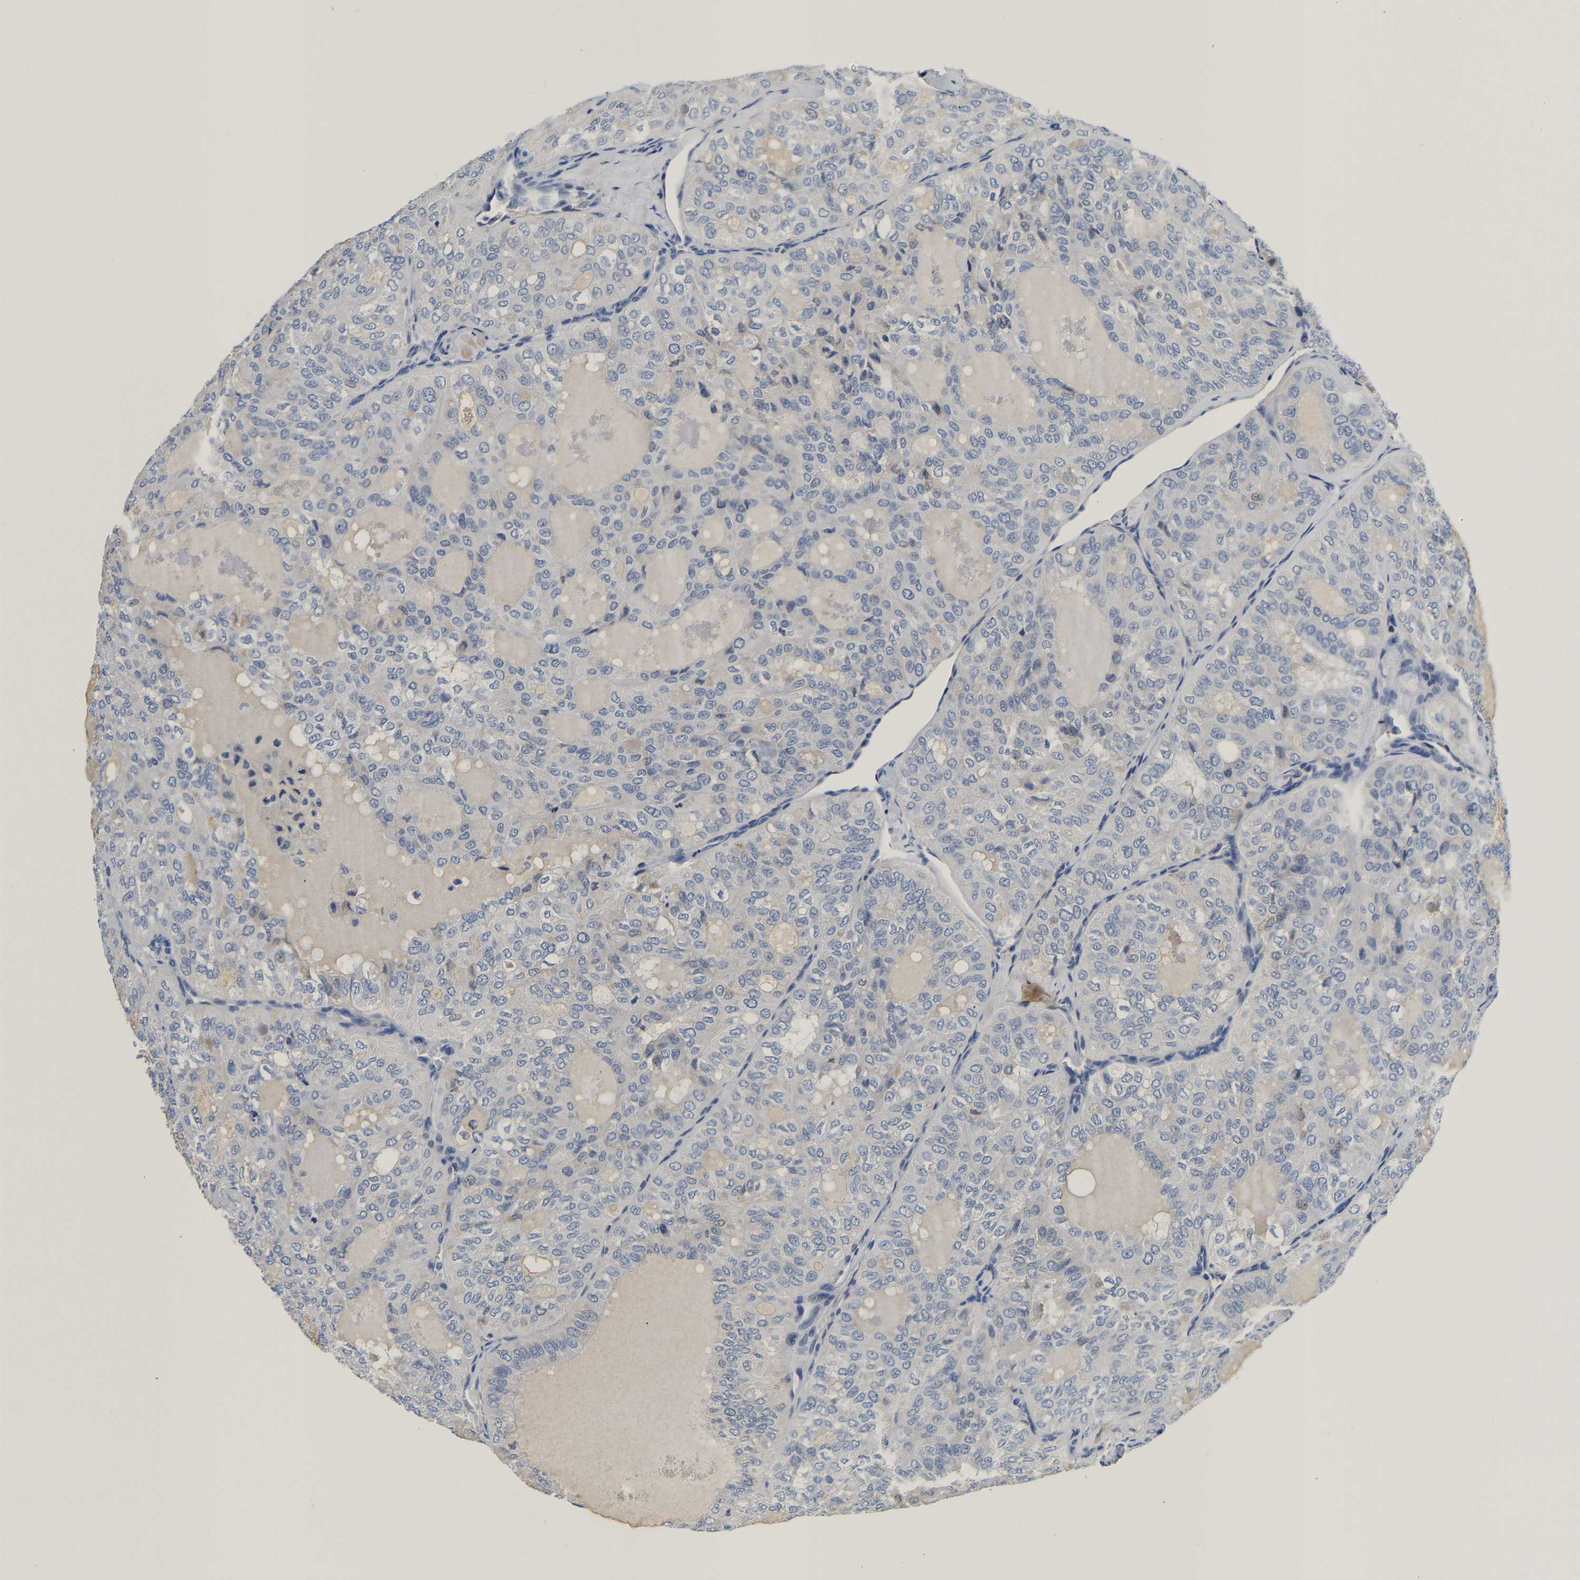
{"staining": {"intensity": "negative", "quantity": "none", "location": "none"}, "tissue": "thyroid cancer", "cell_type": "Tumor cells", "image_type": "cancer", "snomed": [{"axis": "morphology", "description": "Follicular adenoma carcinoma, NOS"}, {"axis": "topography", "description": "Thyroid gland"}], "caption": "Tumor cells show no significant positivity in thyroid cancer.", "gene": "PCK2", "patient": {"sex": "male", "age": 75}}